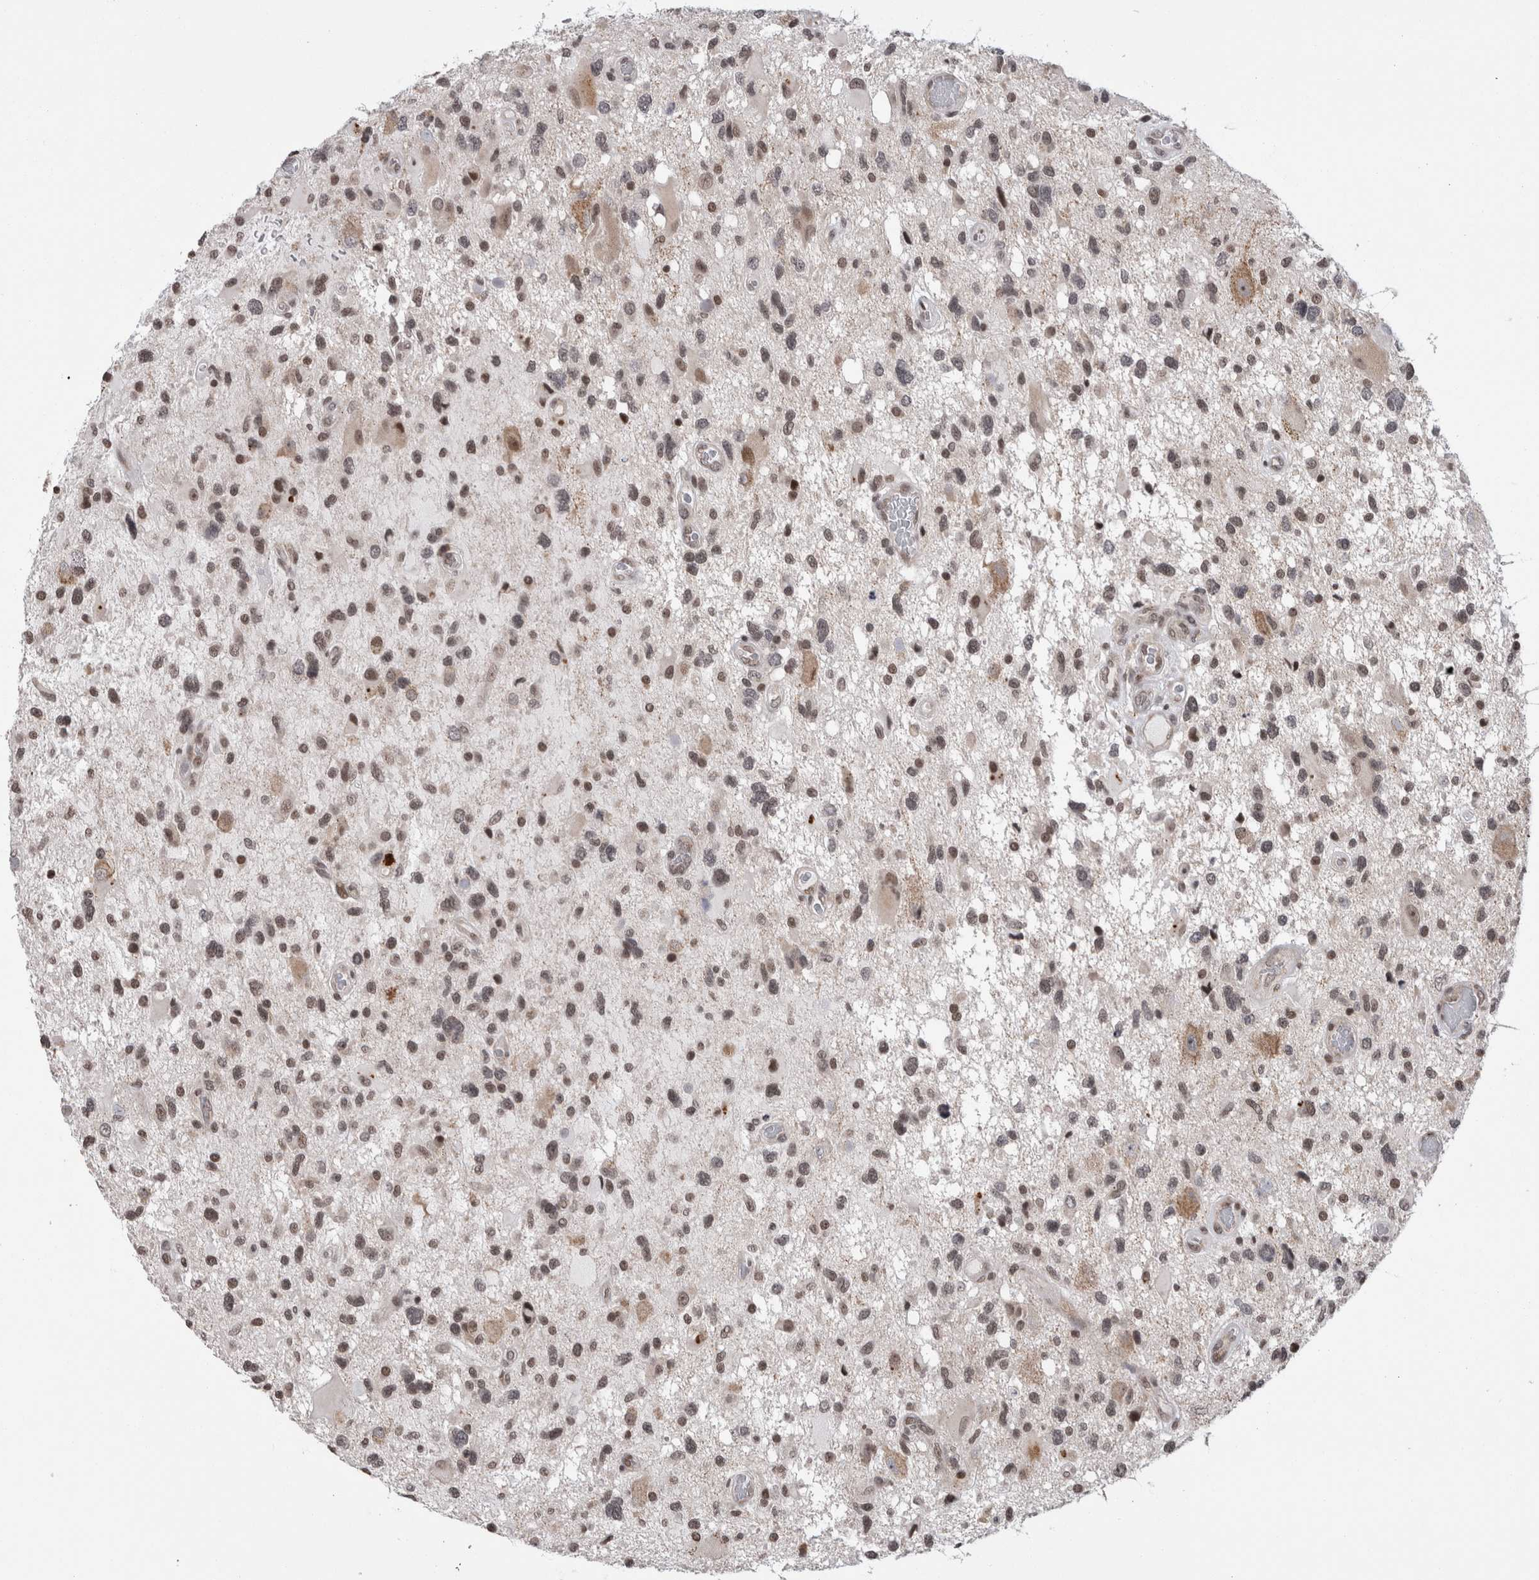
{"staining": {"intensity": "weak", "quantity": "25%-75%", "location": "nuclear"}, "tissue": "glioma", "cell_type": "Tumor cells", "image_type": "cancer", "snomed": [{"axis": "morphology", "description": "Glioma, malignant, High grade"}, {"axis": "topography", "description": "Brain"}], "caption": "Glioma stained with IHC exhibits weak nuclear positivity in about 25%-75% of tumor cells.", "gene": "ZBTB11", "patient": {"sex": "male", "age": 33}}